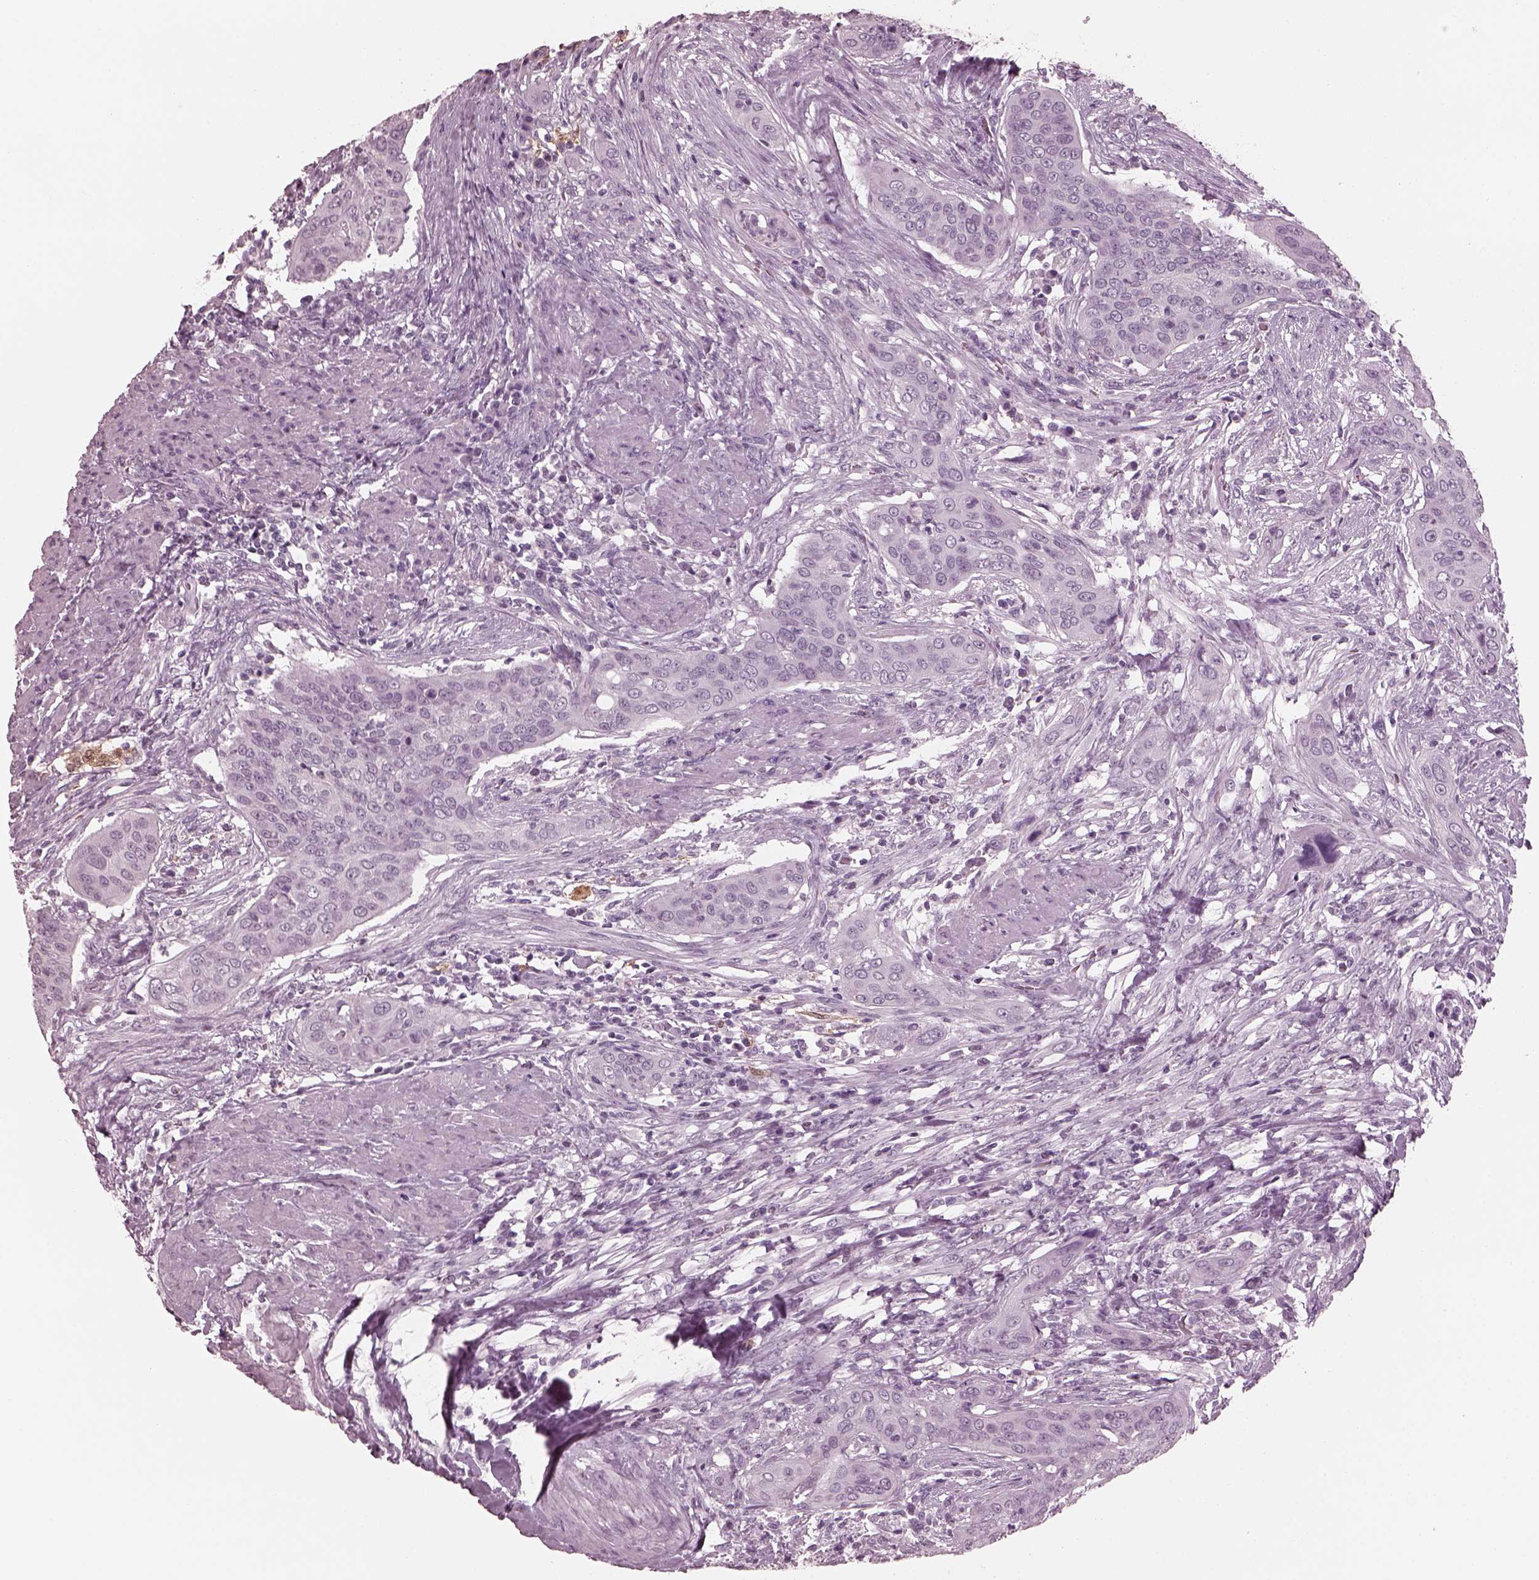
{"staining": {"intensity": "negative", "quantity": "none", "location": "none"}, "tissue": "urothelial cancer", "cell_type": "Tumor cells", "image_type": "cancer", "snomed": [{"axis": "morphology", "description": "Urothelial carcinoma, High grade"}, {"axis": "topography", "description": "Urinary bladder"}], "caption": "IHC photomicrograph of neoplastic tissue: urothelial cancer stained with DAB (3,3'-diaminobenzidine) shows no significant protein positivity in tumor cells.", "gene": "C2orf81", "patient": {"sex": "male", "age": 82}}